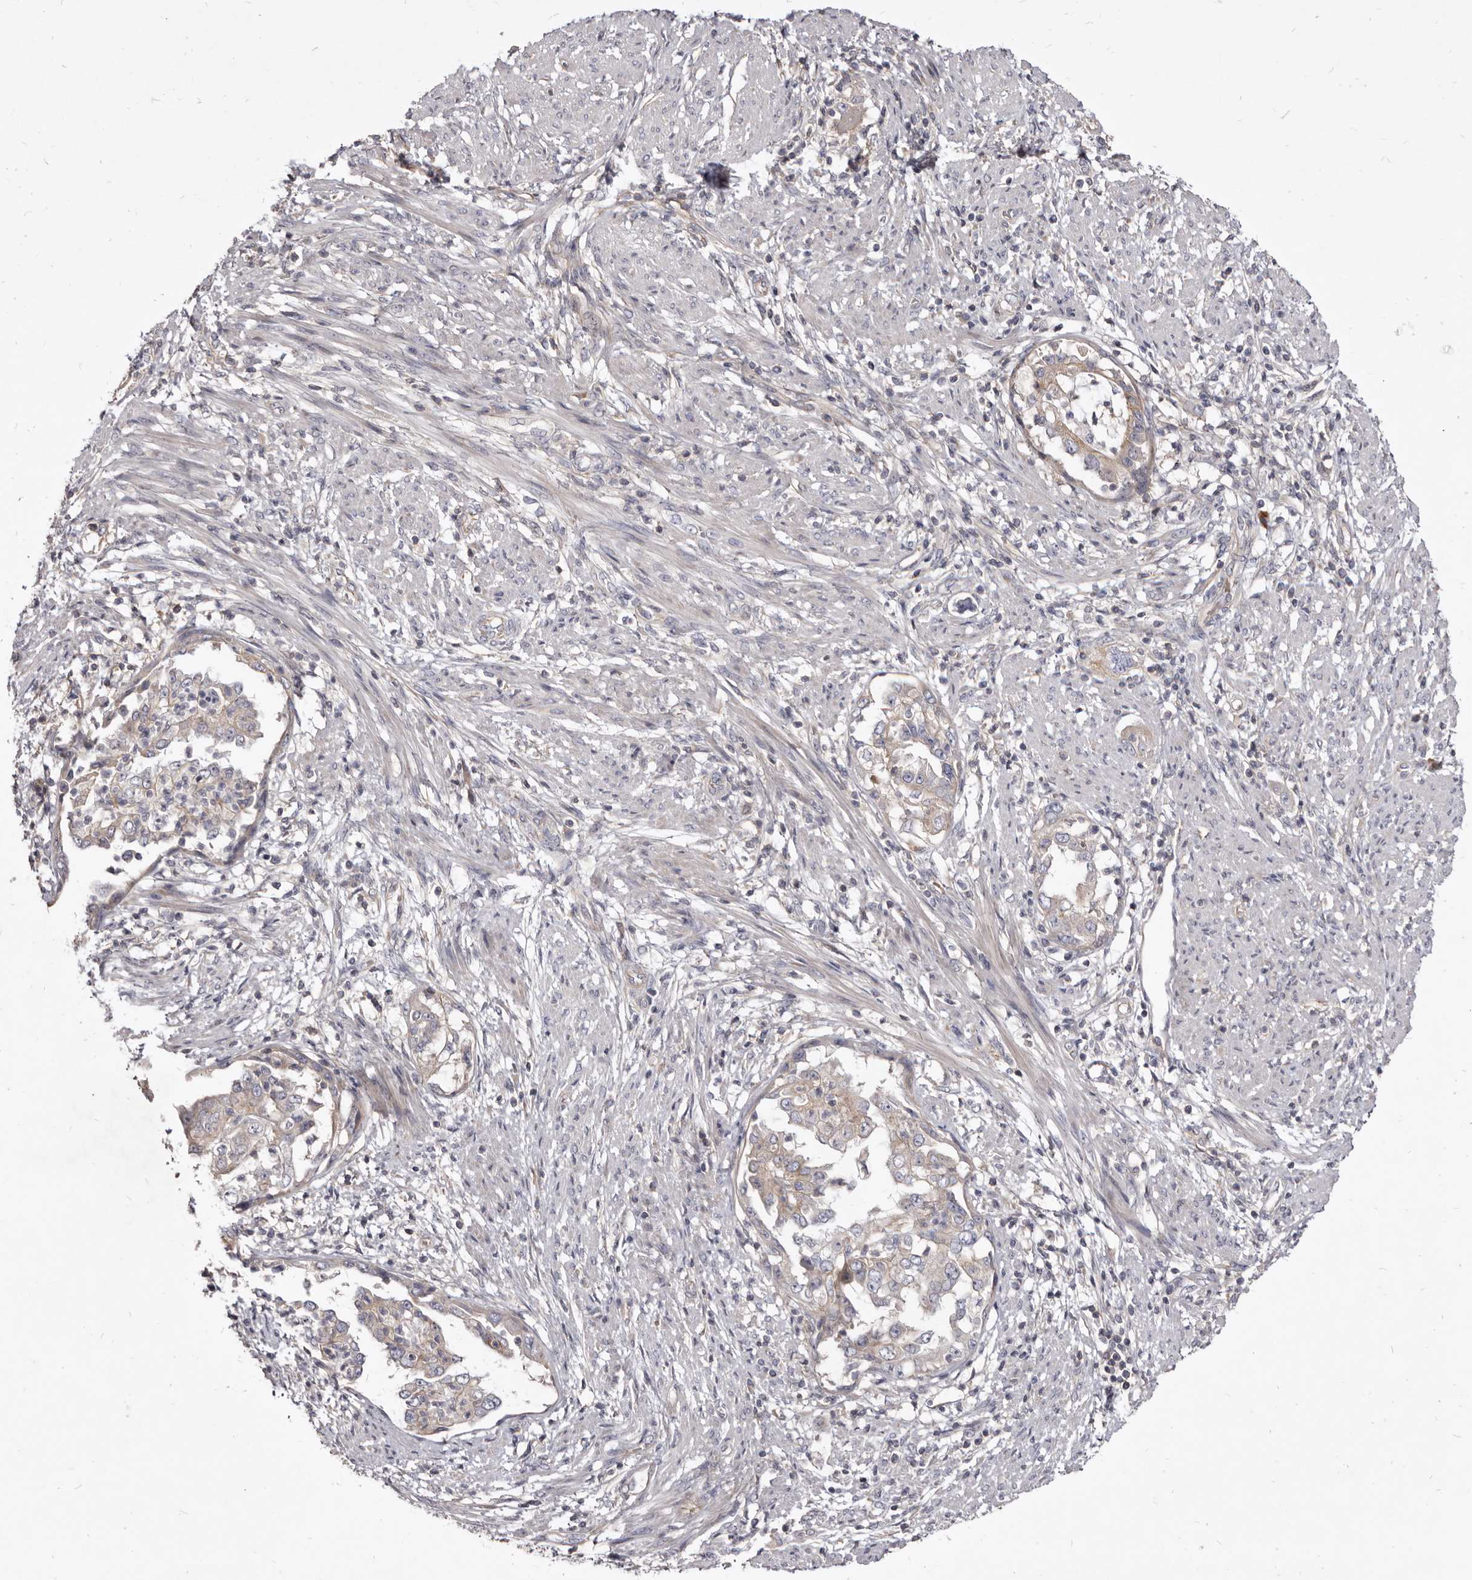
{"staining": {"intensity": "weak", "quantity": "25%-75%", "location": "cytoplasmic/membranous"}, "tissue": "endometrial cancer", "cell_type": "Tumor cells", "image_type": "cancer", "snomed": [{"axis": "morphology", "description": "Adenocarcinoma, NOS"}, {"axis": "topography", "description": "Endometrium"}], "caption": "This image displays immunohistochemistry staining of endometrial cancer, with low weak cytoplasmic/membranous expression in approximately 25%-75% of tumor cells.", "gene": "FAS", "patient": {"sex": "female", "age": 85}}